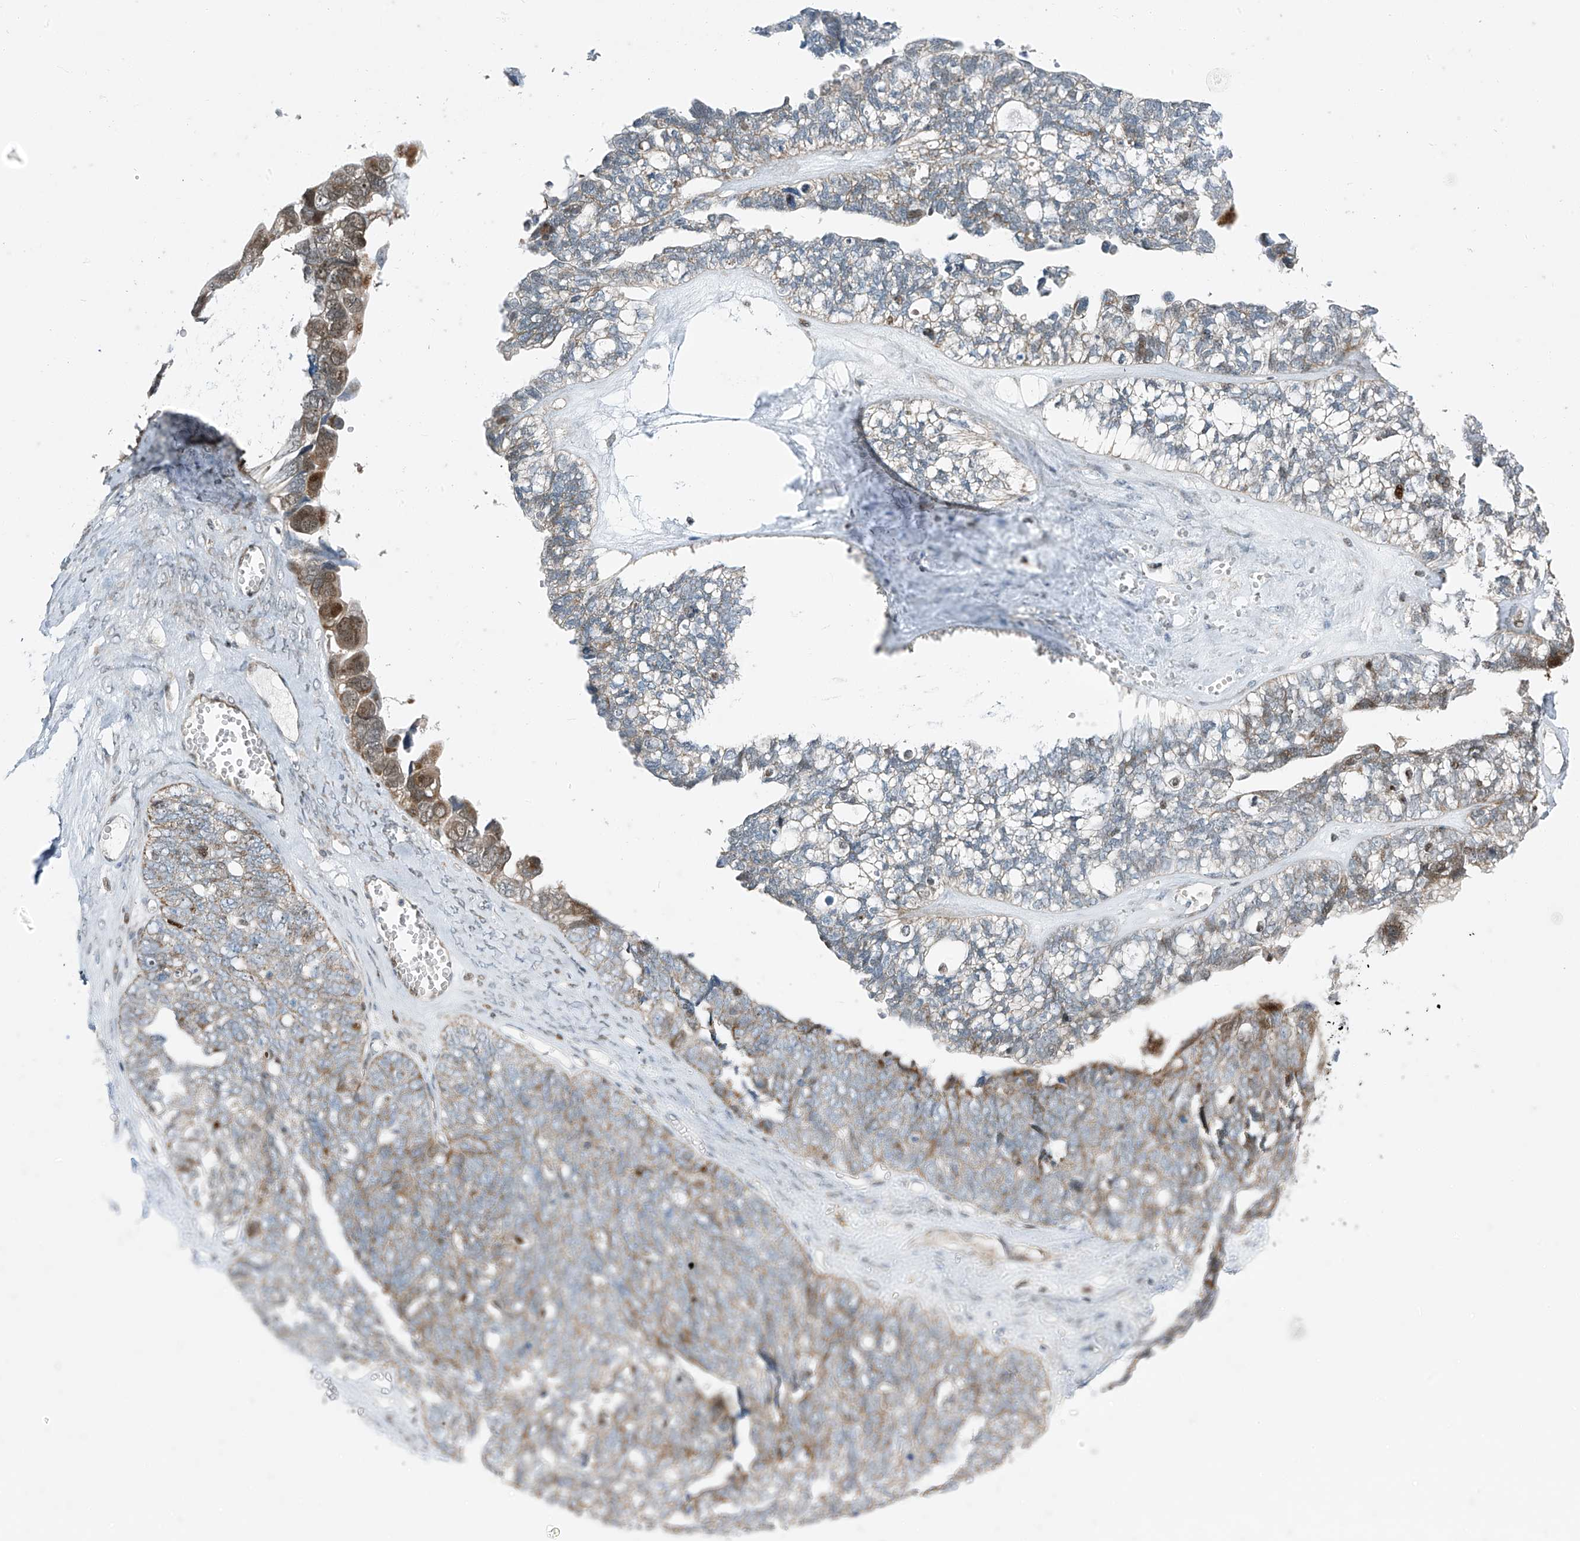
{"staining": {"intensity": "moderate", "quantity": "25%-75%", "location": "cytoplasmic/membranous"}, "tissue": "ovarian cancer", "cell_type": "Tumor cells", "image_type": "cancer", "snomed": [{"axis": "morphology", "description": "Cystadenocarcinoma, serous, NOS"}, {"axis": "topography", "description": "Ovary"}], "caption": "There is medium levels of moderate cytoplasmic/membranous expression in tumor cells of ovarian cancer, as demonstrated by immunohistochemical staining (brown color).", "gene": "PPCS", "patient": {"sex": "female", "age": 79}}